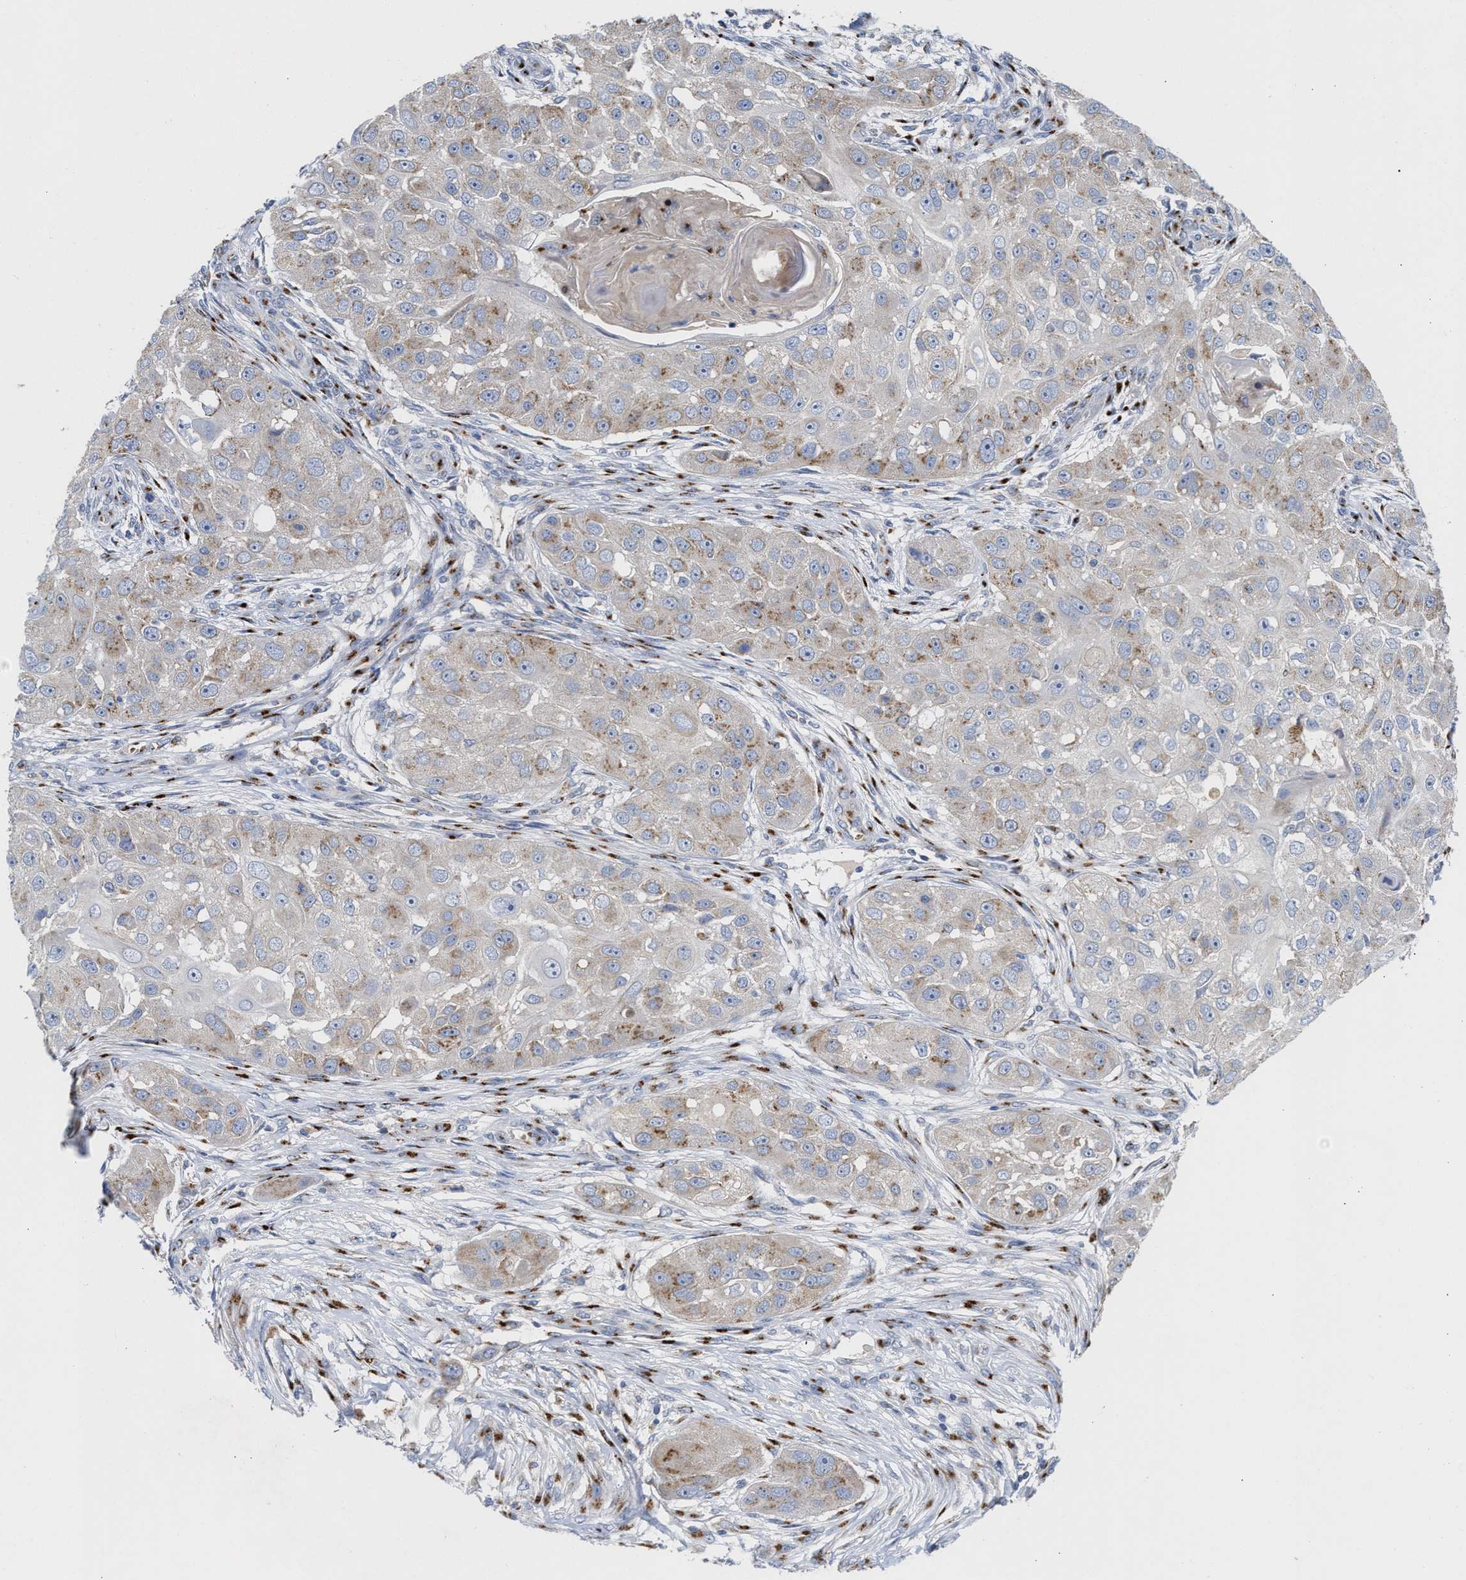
{"staining": {"intensity": "weak", "quantity": "25%-75%", "location": "cytoplasmic/membranous"}, "tissue": "head and neck cancer", "cell_type": "Tumor cells", "image_type": "cancer", "snomed": [{"axis": "morphology", "description": "Normal tissue, NOS"}, {"axis": "morphology", "description": "Squamous cell carcinoma, NOS"}, {"axis": "topography", "description": "Skeletal muscle"}, {"axis": "topography", "description": "Head-Neck"}], "caption": "Weak cytoplasmic/membranous expression is identified in approximately 25%-75% of tumor cells in head and neck squamous cell carcinoma. The staining is performed using DAB brown chromogen to label protein expression. The nuclei are counter-stained blue using hematoxylin.", "gene": "CCL2", "patient": {"sex": "male", "age": 51}}